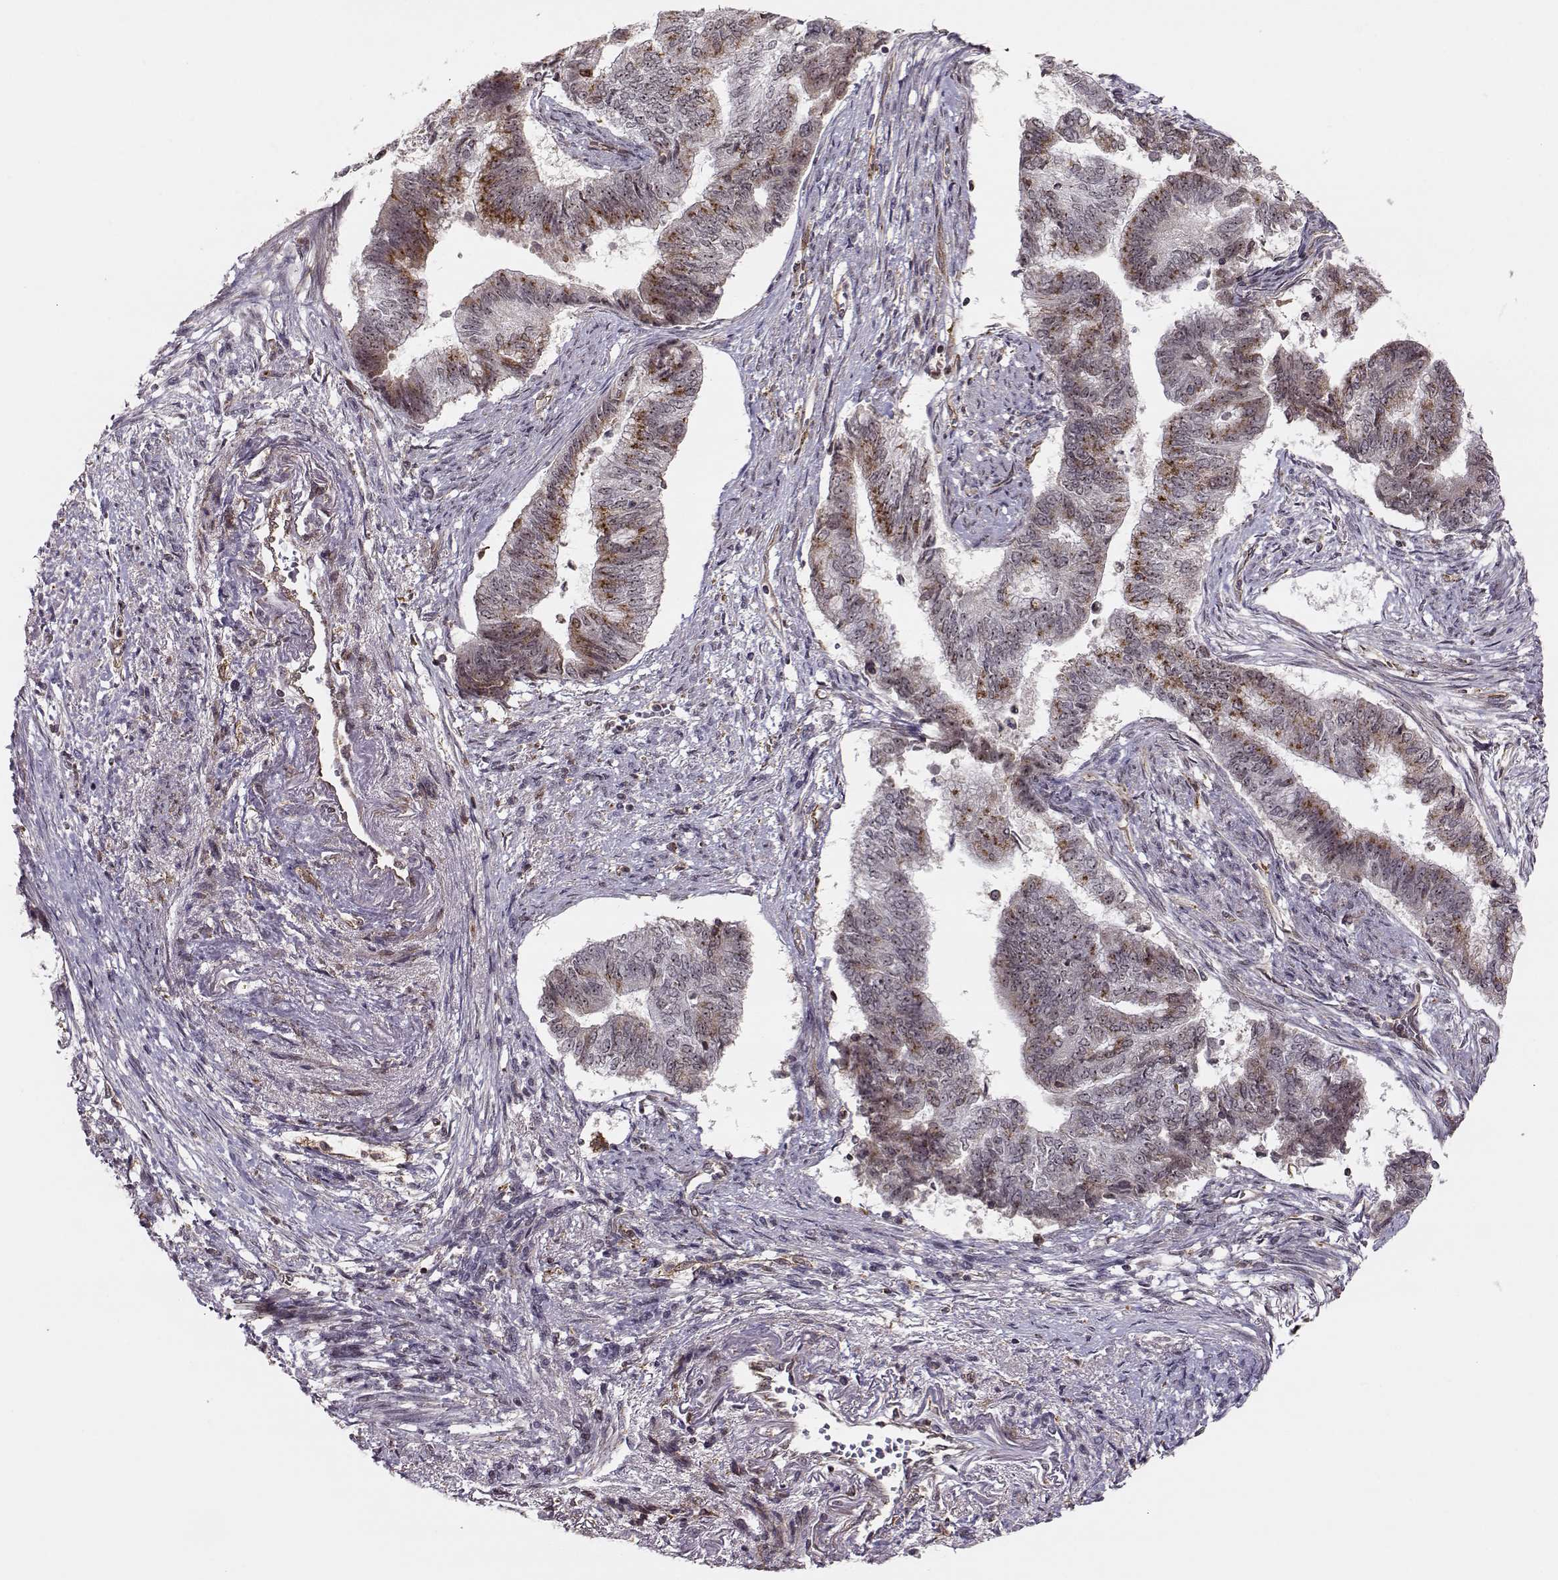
{"staining": {"intensity": "moderate", "quantity": "25%-75%", "location": "cytoplasmic/membranous"}, "tissue": "endometrial cancer", "cell_type": "Tumor cells", "image_type": "cancer", "snomed": [{"axis": "morphology", "description": "Adenocarcinoma, NOS"}, {"axis": "topography", "description": "Endometrium"}], "caption": "An IHC histopathology image of tumor tissue is shown. Protein staining in brown shows moderate cytoplasmic/membranous positivity in endometrial cancer within tumor cells.", "gene": "CIR1", "patient": {"sex": "female", "age": 65}}